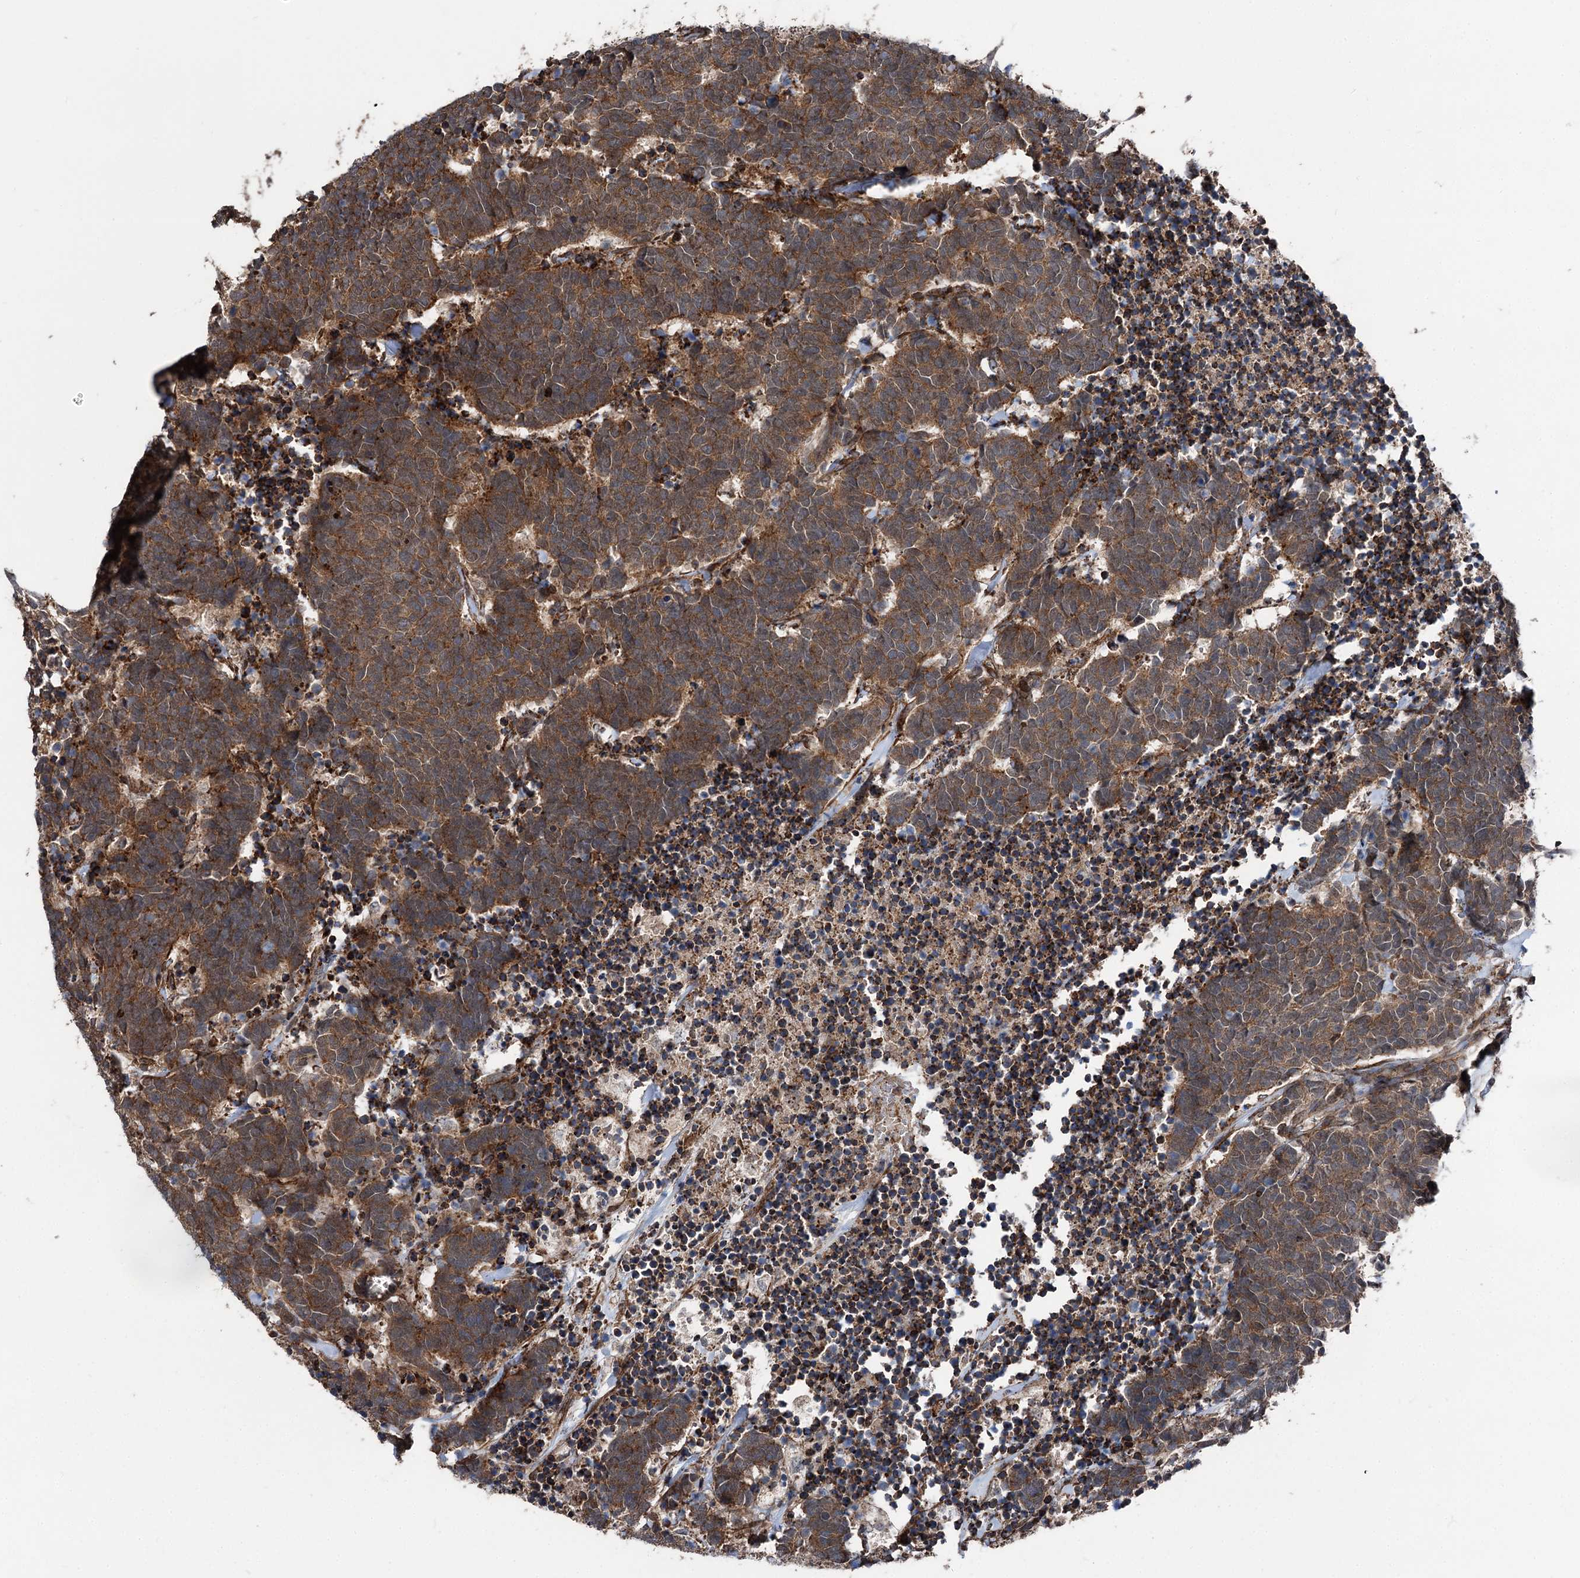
{"staining": {"intensity": "moderate", "quantity": ">75%", "location": "cytoplasmic/membranous"}, "tissue": "carcinoid", "cell_type": "Tumor cells", "image_type": "cancer", "snomed": [{"axis": "morphology", "description": "Carcinoma, NOS"}, {"axis": "morphology", "description": "Carcinoid, malignant, NOS"}, {"axis": "topography", "description": "Urinary bladder"}], "caption": "This micrograph shows IHC staining of carcinoid, with medium moderate cytoplasmic/membranous expression in approximately >75% of tumor cells.", "gene": "ITFG2", "patient": {"sex": "male", "age": 57}}